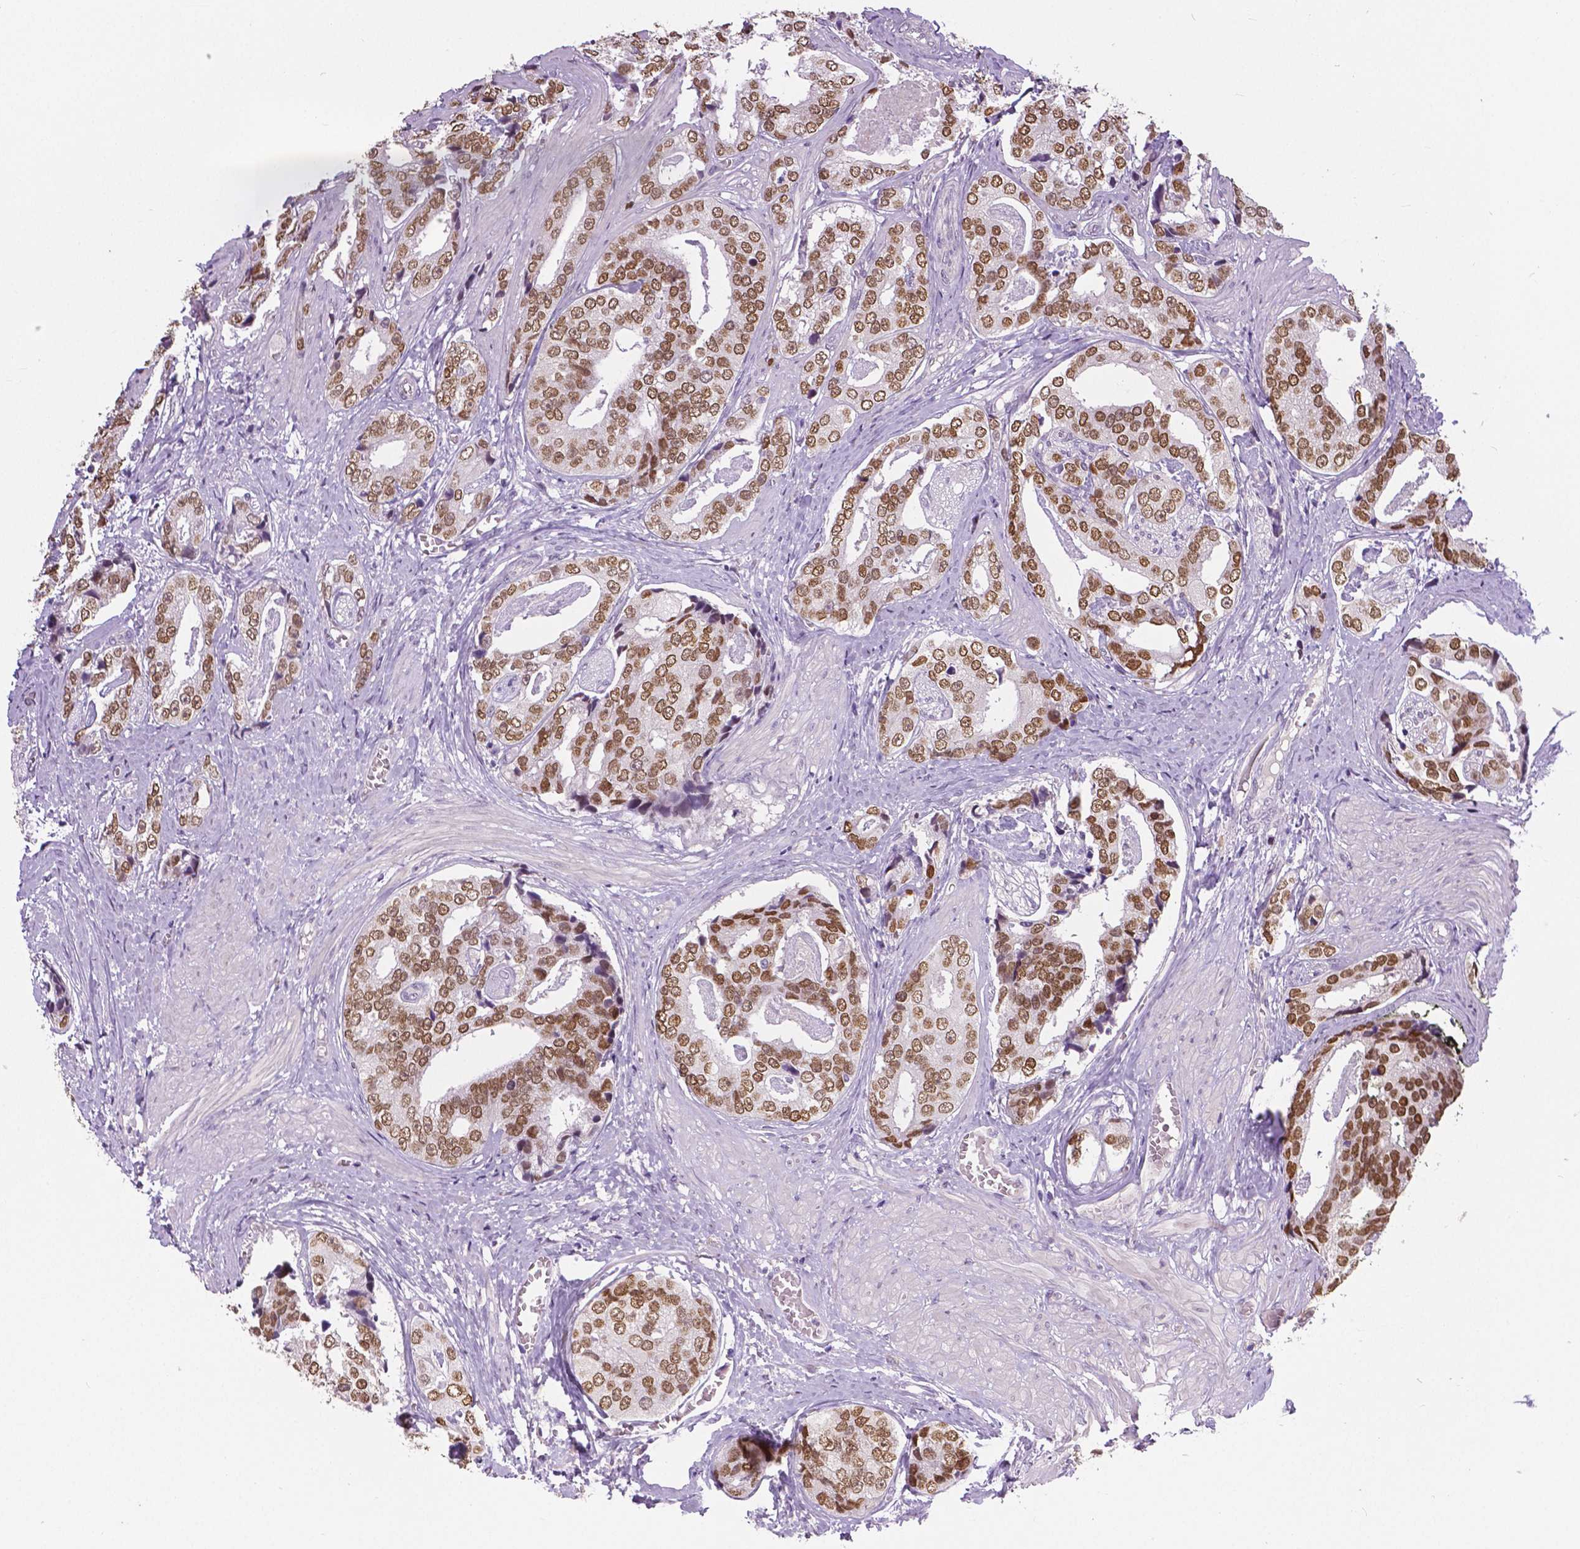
{"staining": {"intensity": "moderate", "quantity": ">75%", "location": "nuclear"}, "tissue": "prostate cancer", "cell_type": "Tumor cells", "image_type": "cancer", "snomed": [{"axis": "morphology", "description": "Adenocarcinoma, High grade"}, {"axis": "topography", "description": "Prostate"}], "caption": "Brown immunohistochemical staining in human prostate cancer reveals moderate nuclear positivity in about >75% of tumor cells.", "gene": "FOXA1", "patient": {"sex": "male", "age": 71}}